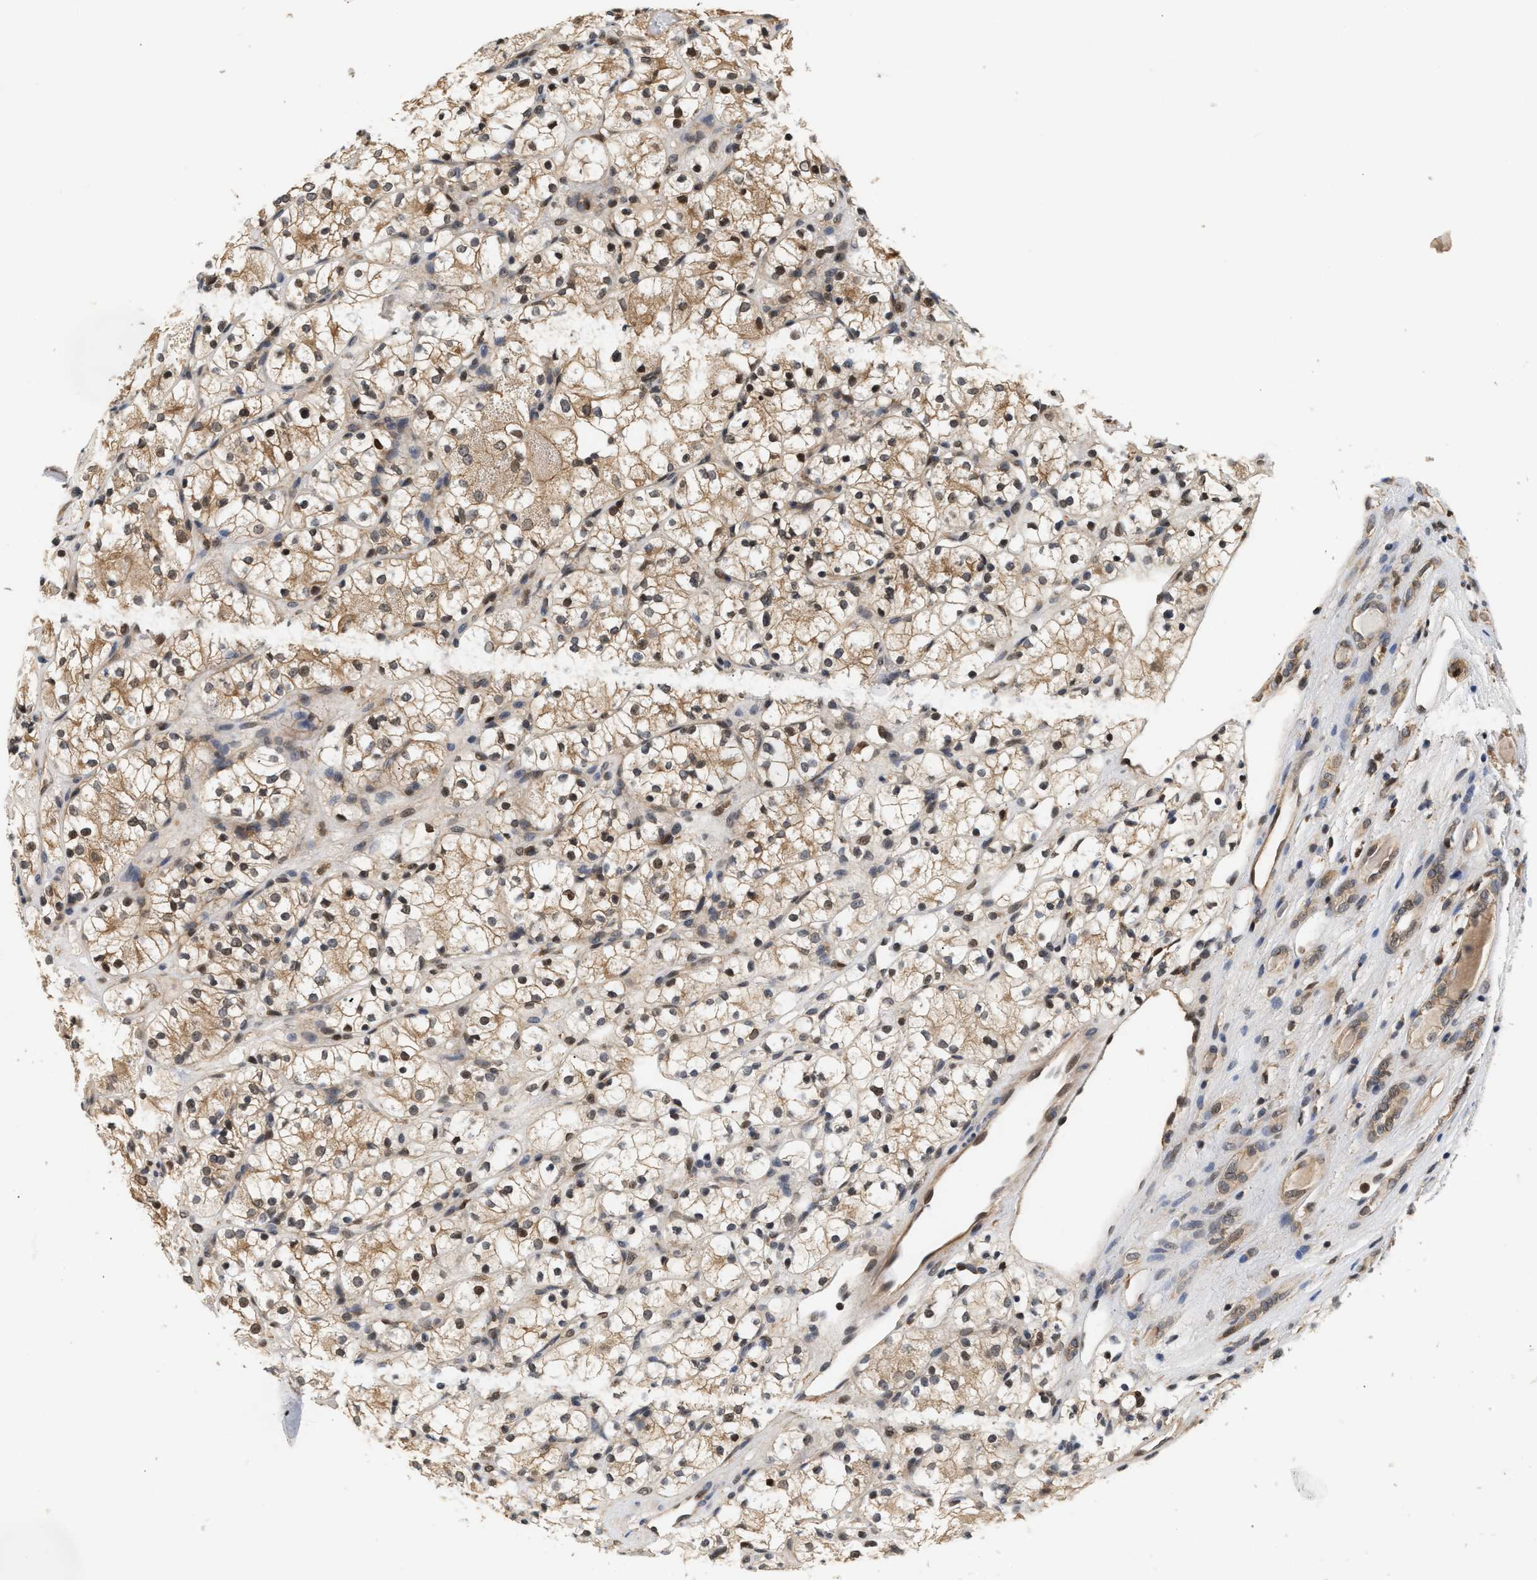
{"staining": {"intensity": "moderate", "quantity": "<25%", "location": "nuclear"}, "tissue": "renal cancer", "cell_type": "Tumor cells", "image_type": "cancer", "snomed": [{"axis": "morphology", "description": "Adenocarcinoma, NOS"}, {"axis": "topography", "description": "Kidney"}], "caption": "This is an image of immunohistochemistry (IHC) staining of adenocarcinoma (renal), which shows moderate staining in the nuclear of tumor cells.", "gene": "ABHD5", "patient": {"sex": "female", "age": 60}}